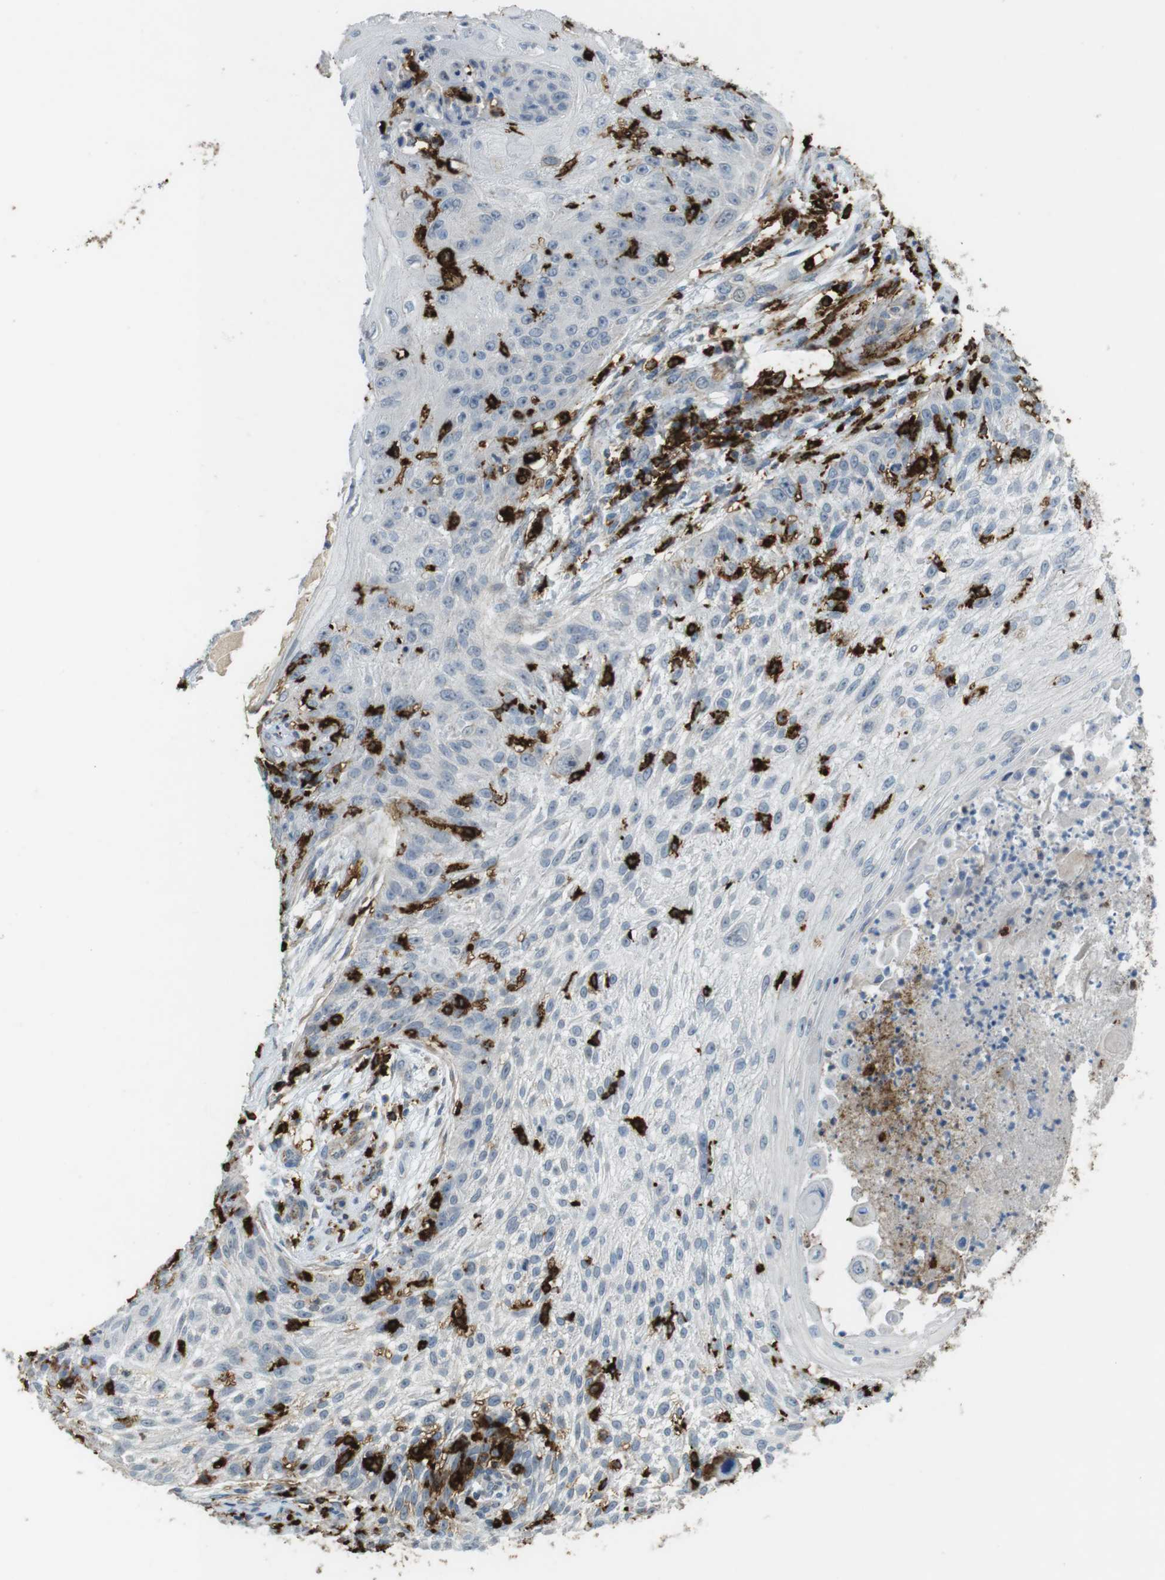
{"staining": {"intensity": "negative", "quantity": "none", "location": "none"}, "tissue": "skin cancer", "cell_type": "Tumor cells", "image_type": "cancer", "snomed": [{"axis": "morphology", "description": "Squamous cell carcinoma, NOS"}, {"axis": "topography", "description": "Skin"}], "caption": "Skin squamous cell carcinoma was stained to show a protein in brown. There is no significant staining in tumor cells.", "gene": "HLA-DRA", "patient": {"sex": "female", "age": 80}}